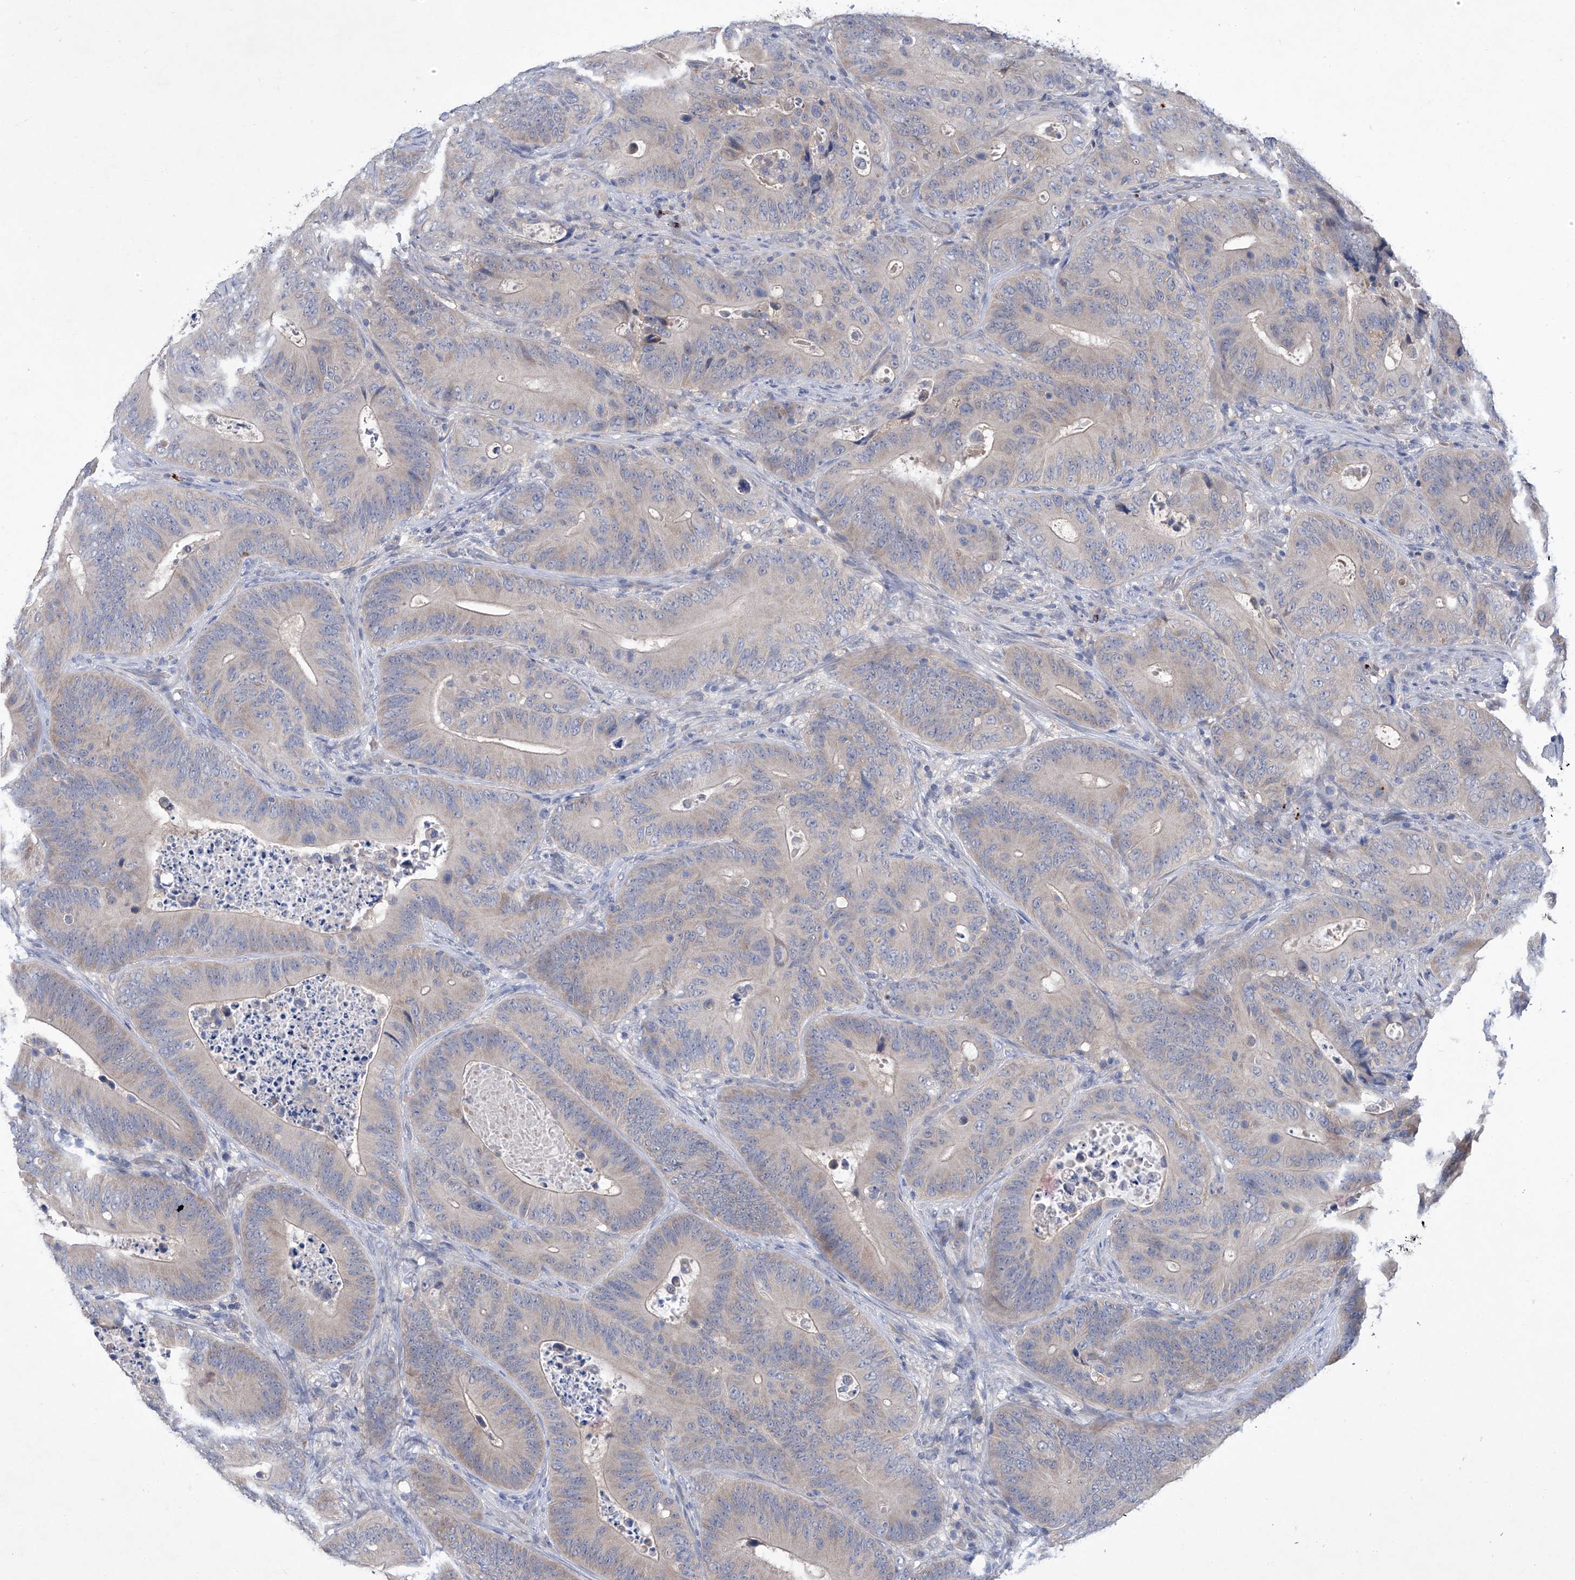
{"staining": {"intensity": "weak", "quantity": "<25%", "location": "cytoplasmic/membranous"}, "tissue": "colorectal cancer", "cell_type": "Tumor cells", "image_type": "cancer", "snomed": [{"axis": "morphology", "description": "Adenocarcinoma, NOS"}, {"axis": "topography", "description": "Colon"}], "caption": "This is an IHC histopathology image of adenocarcinoma (colorectal). There is no expression in tumor cells.", "gene": "SBK2", "patient": {"sex": "male", "age": 83}}